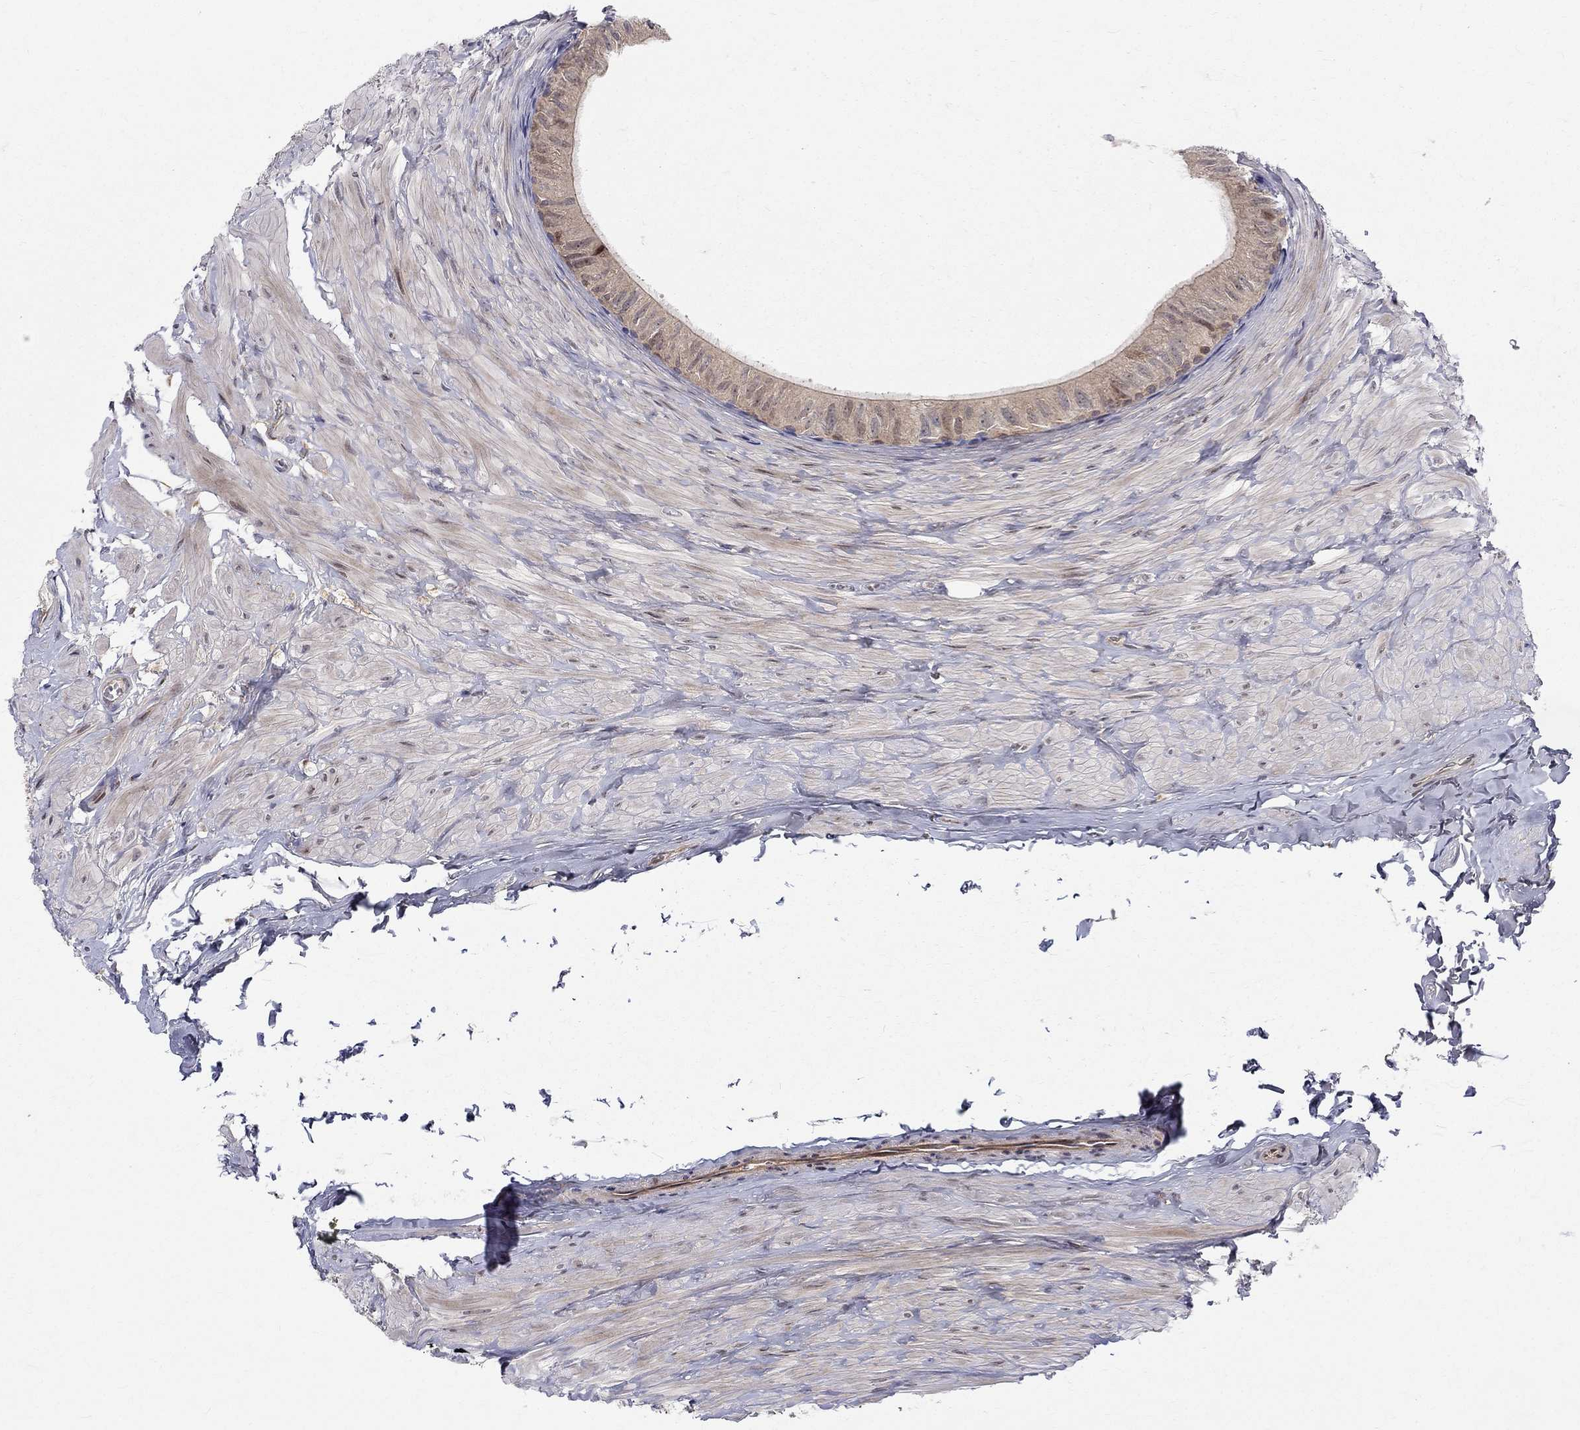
{"staining": {"intensity": "moderate", "quantity": "25%-75%", "location": "cytoplasmic/membranous"}, "tissue": "epididymis", "cell_type": "Glandular cells", "image_type": "normal", "snomed": [{"axis": "morphology", "description": "Normal tissue, NOS"}, {"axis": "topography", "description": "Epididymis"}], "caption": "The photomicrograph shows staining of unremarkable epididymis, revealing moderate cytoplasmic/membranous protein positivity (brown color) within glandular cells. The protein is stained brown, and the nuclei are stained in blue (DAB (3,3'-diaminobenzidine) IHC with brightfield microscopy, high magnification).", "gene": "WDR19", "patient": {"sex": "male", "age": 32}}